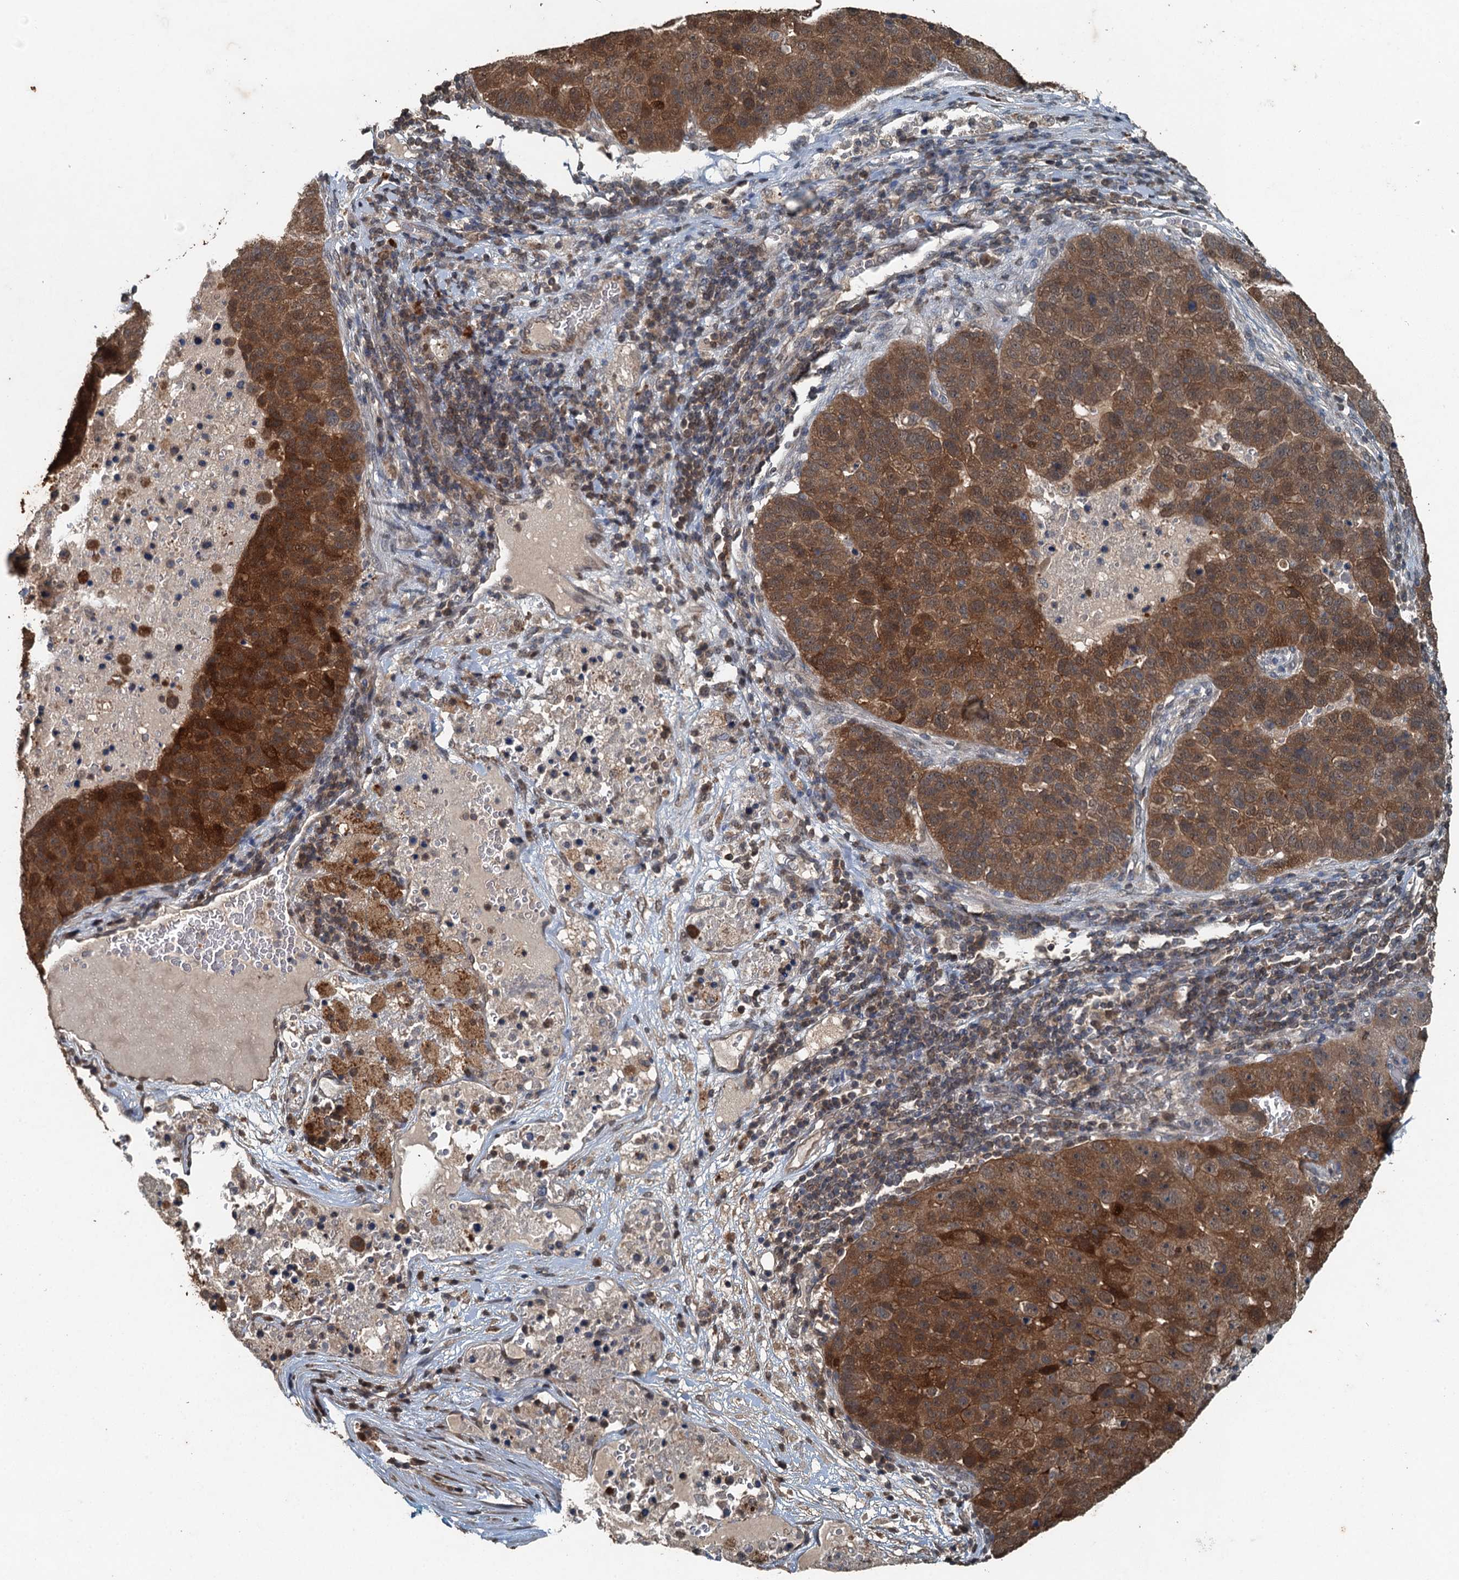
{"staining": {"intensity": "moderate", "quantity": ">75%", "location": "cytoplasmic/membranous"}, "tissue": "pancreatic cancer", "cell_type": "Tumor cells", "image_type": "cancer", "snomed": [{"axis": "morphology", "description": "Adenocarcinoma, NOS"}, {"axis": "topography", "description": "Pancreas"}], "caption": "Brown immunohistochemical staining in human pancreatic cancer (adenocarcinoma) displays moderate cytoplasmic/membranous staining in about >75% of tumor cells.", "gene": "TCTN1", "patient": {"sex": "female", "age": 61}}